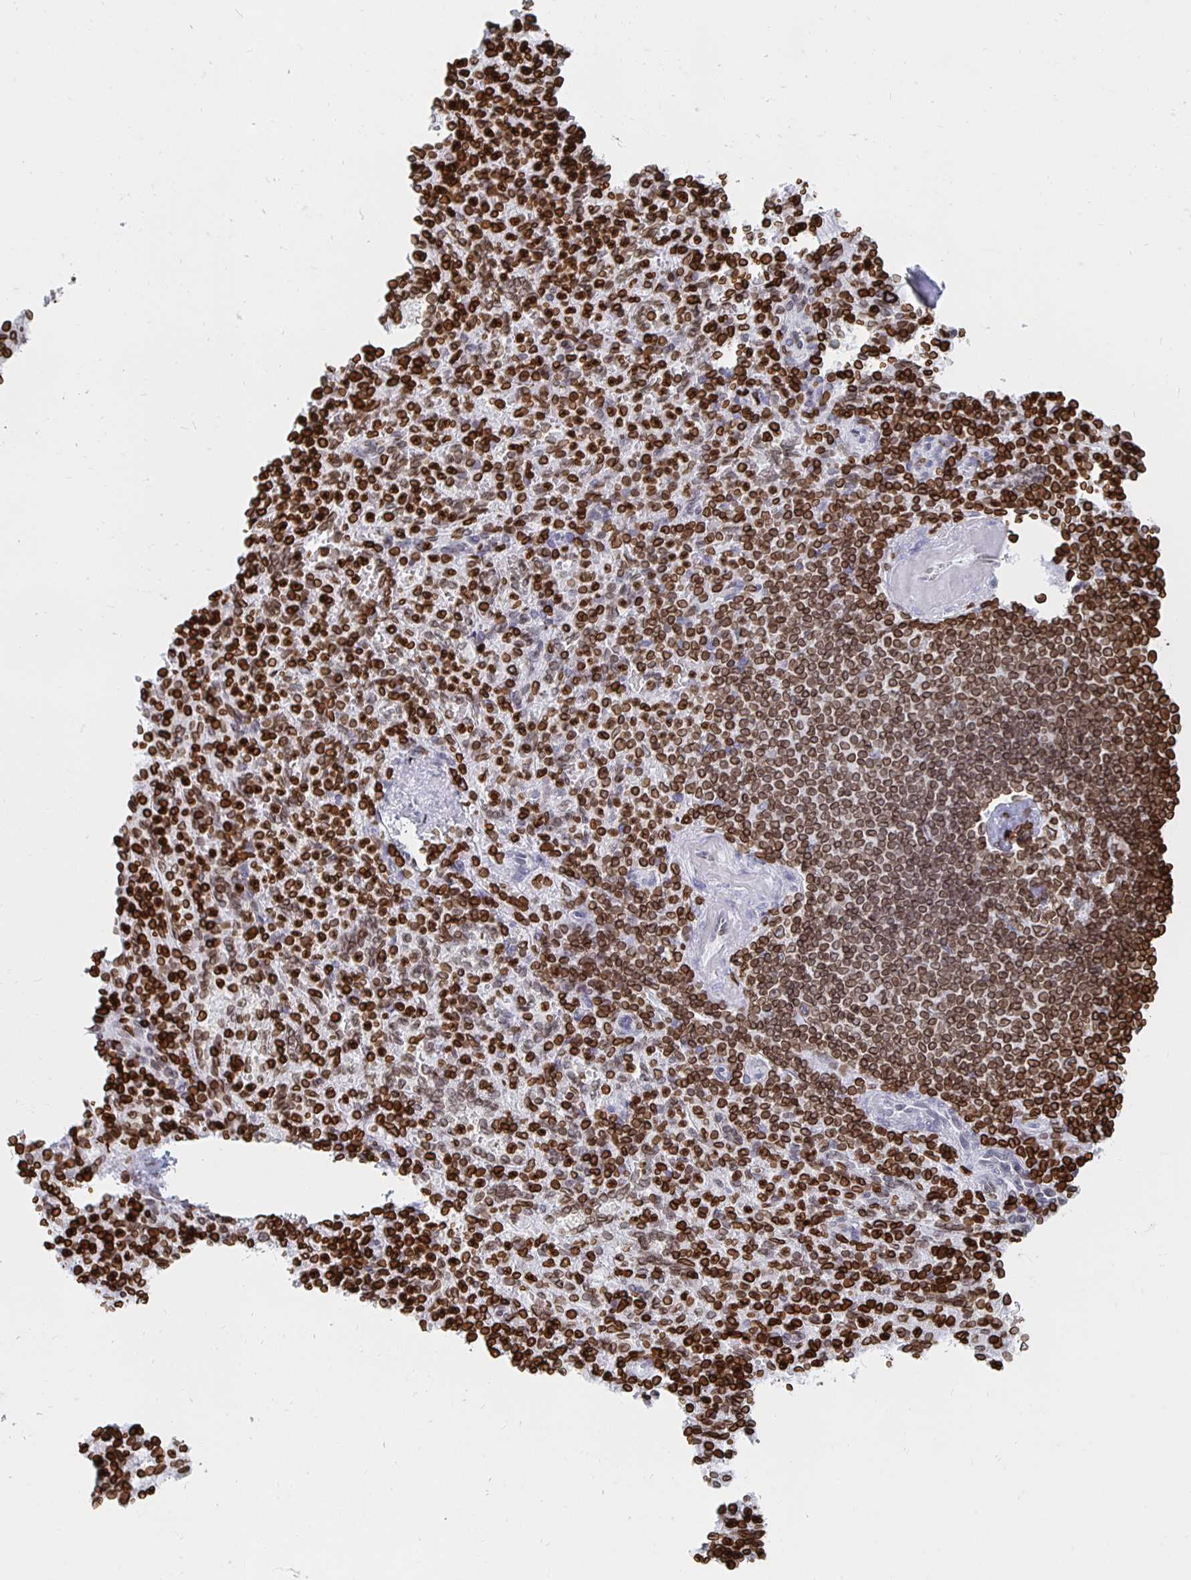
{"staining": {"intensity": "strong", "quantity": ">75%", "location": "cytoplasmic/membranous,nuclear"}, "tissue": "spleen", "cell_type": "Cells in red pulp", "image_type": "normal", "snomed": [{"axis": "morphology", "description": "Normal tissue, NOS"}, {"axis": "topography", "description": "Spleen"}], "caption": "DAB (3,3'-diaminobenzidine) immunohistochemical staining of normal spleen displays strong cytoplasmic/membranous,nuclear protein staining in approximately >75% of cells in red pulp.", "gene": "LMNB1", "patient": {"sex": "female", "age": 74}}